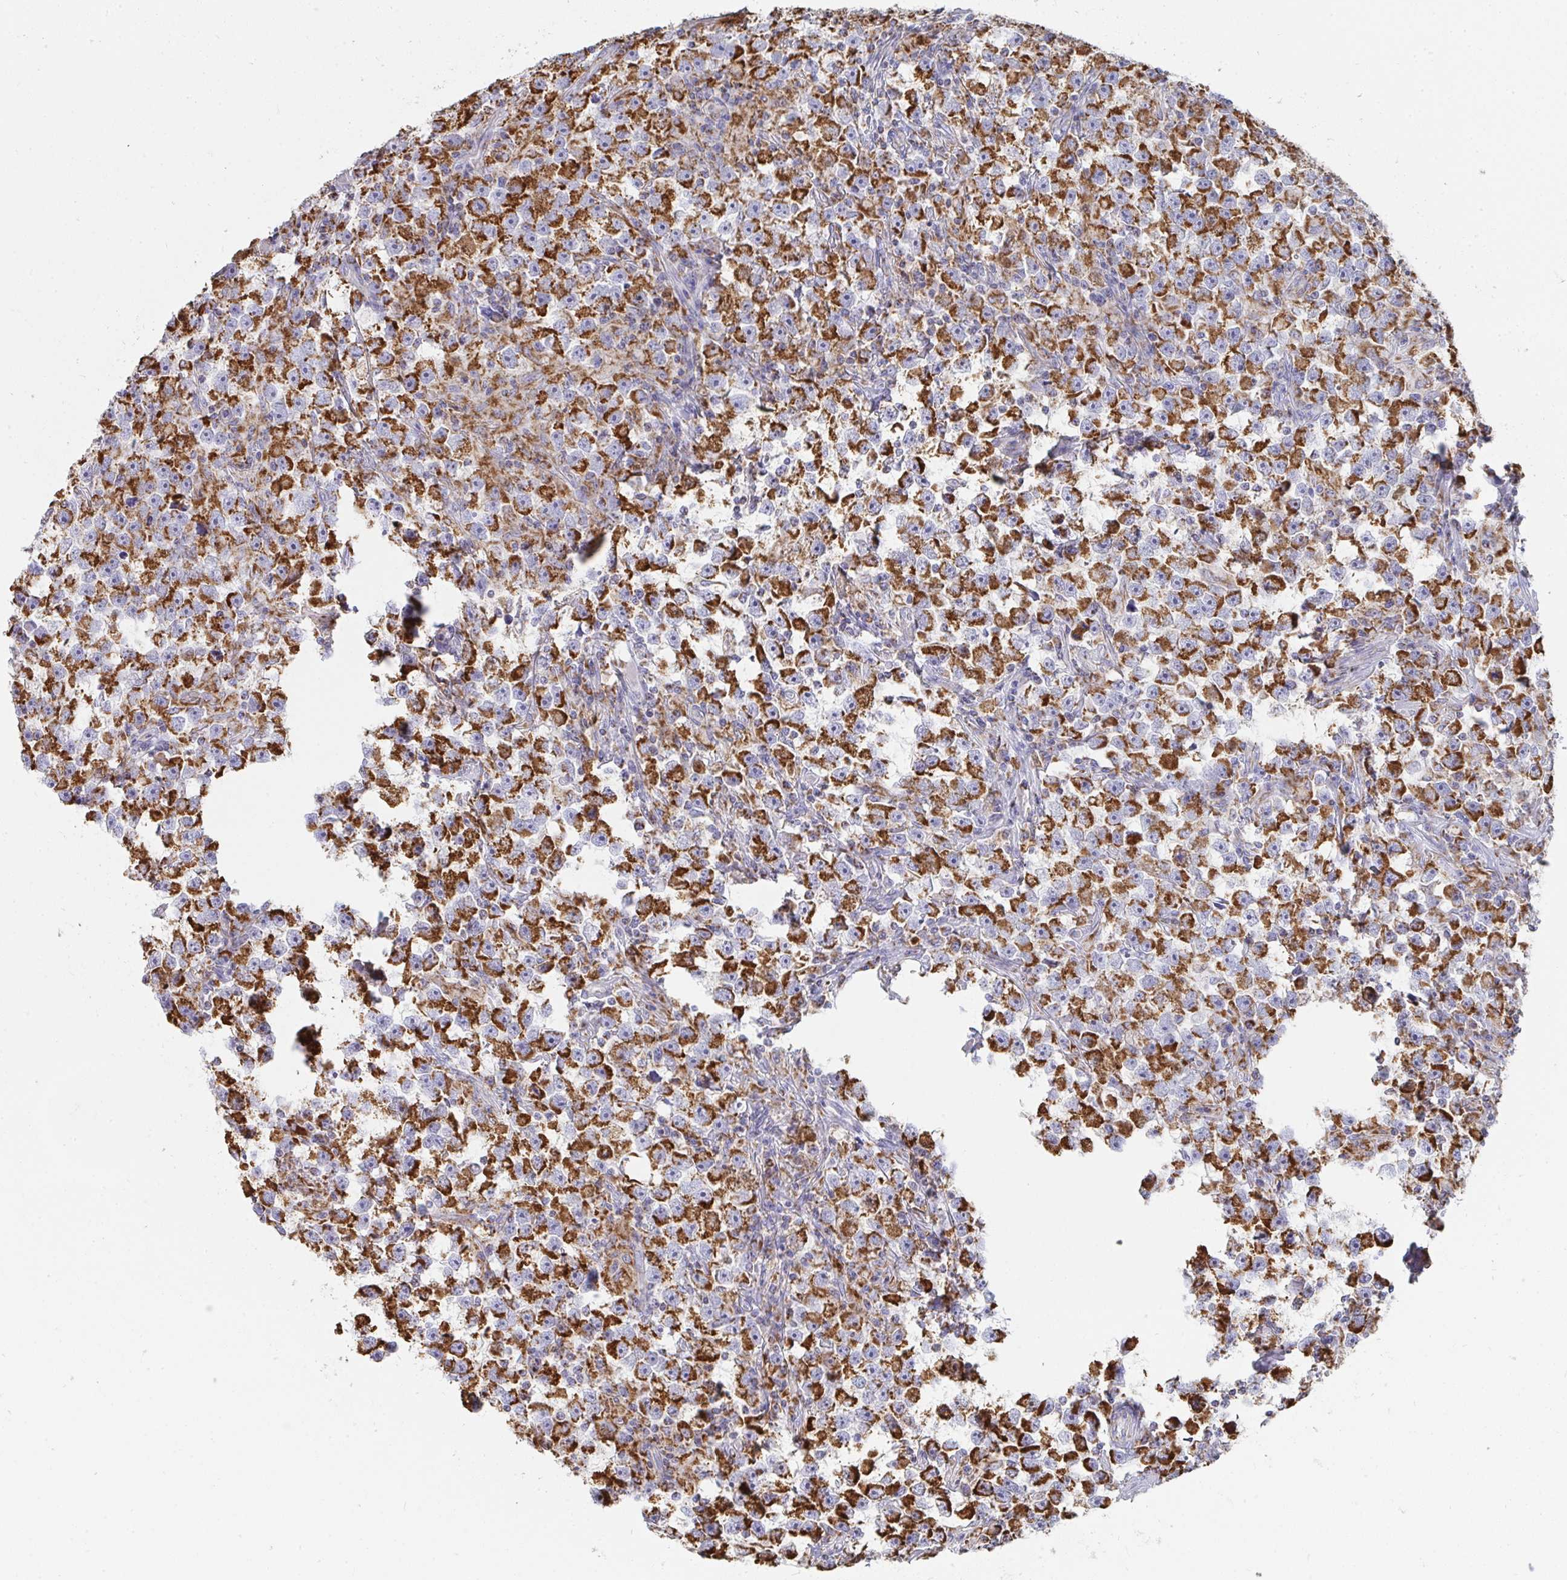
{"staining": {"intensity": "strong", "quantity": ">75%", "location": "cytoplasmic/membranous"}, "tissue": "testis cancer", "cell_type": "Tumor cells", "image_type": "cancer", "snomed": [{"axis": "morphology", "description": "Seminoma, NOS"}, {"axis": "topography", "description": "Testis"}], "caption": "This image exhibits immunohistochemistry (IHC) staining of testis seminoma, with high strong cytoplasmic/membranous positivity in about >75% of tumor cells.", "gene": "AIFM1", "patient": {"sex": "male", "age": 33}}